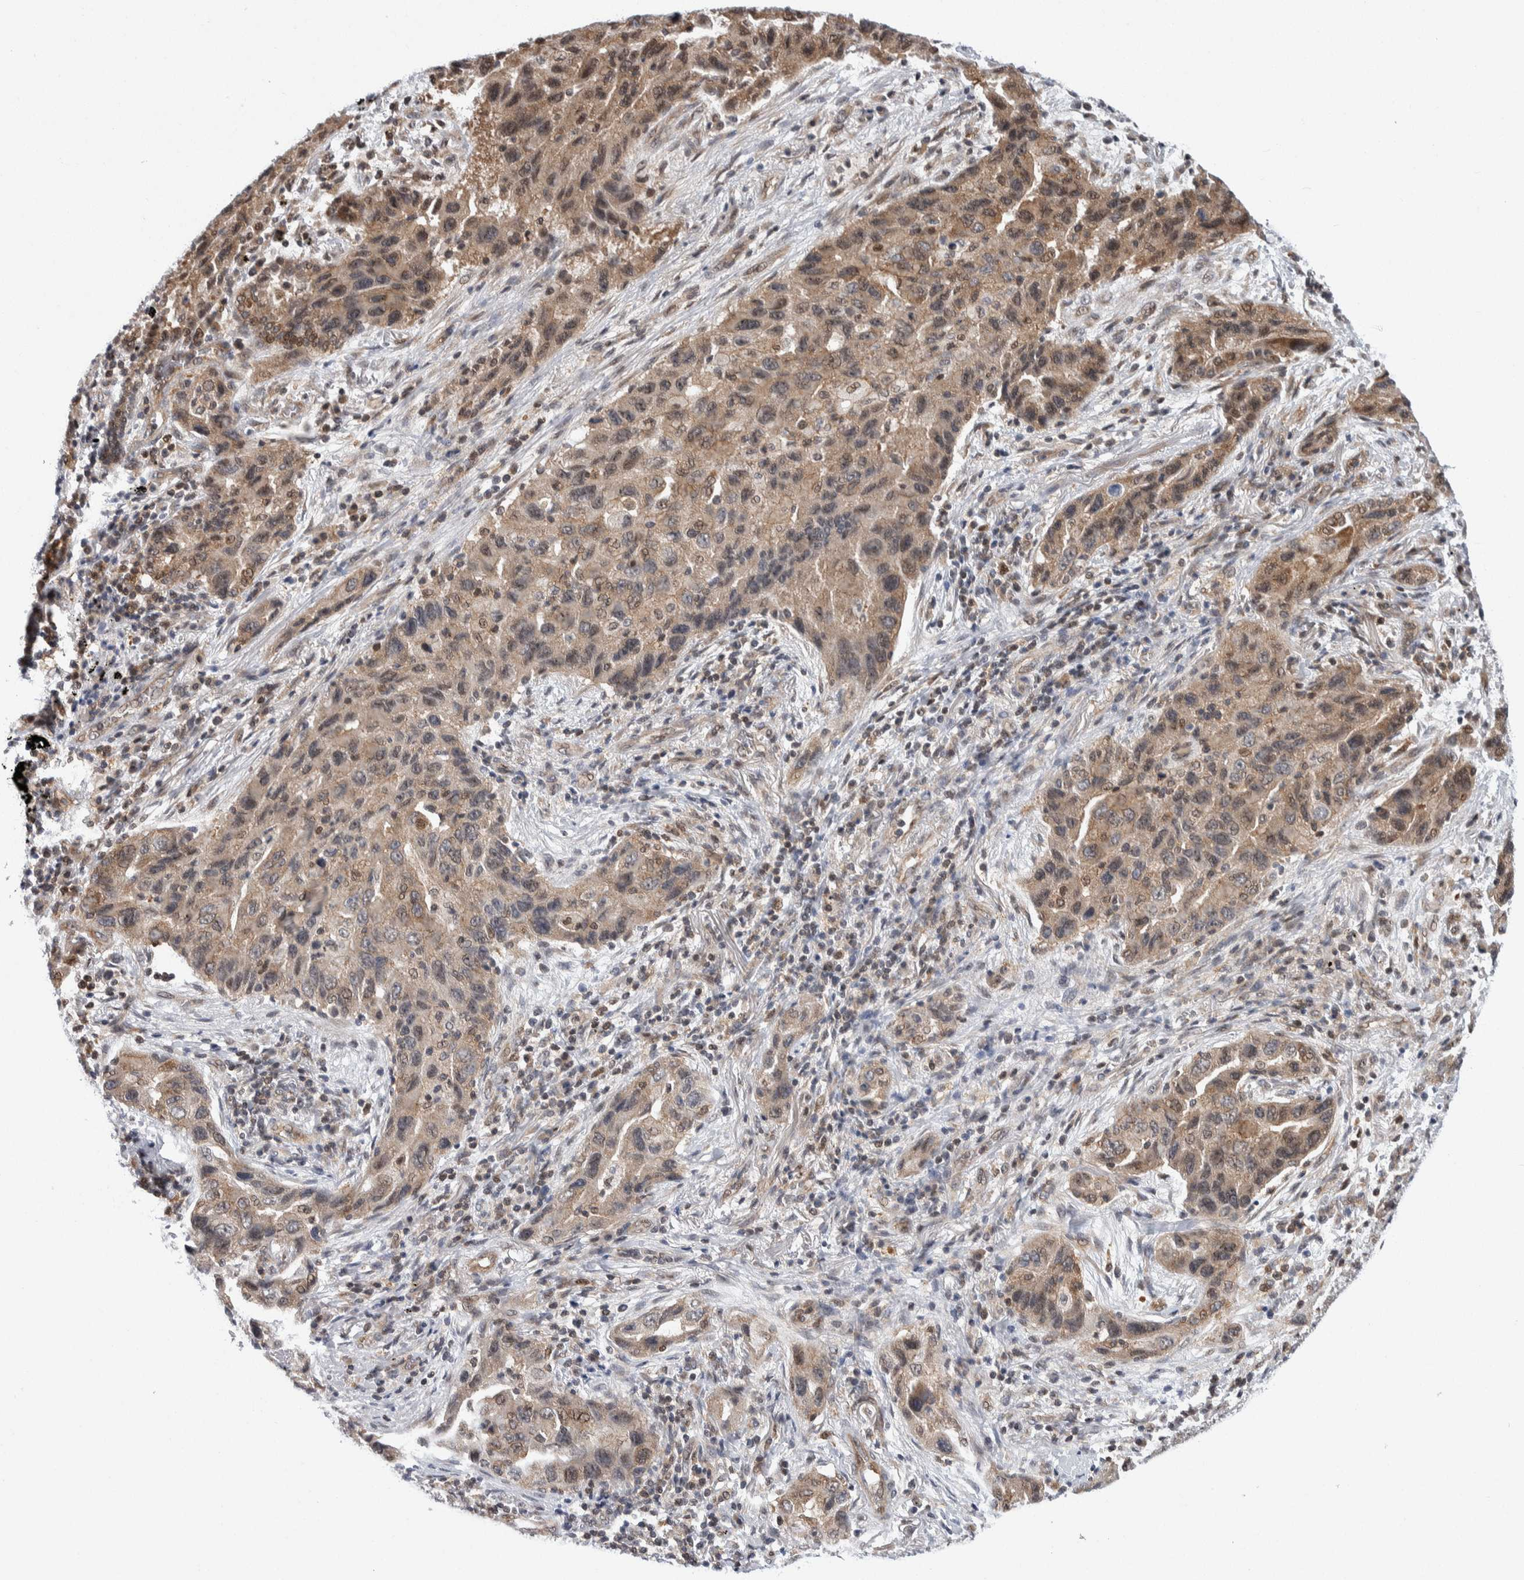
{"staining": {"intensity": "weak", "quantity": ">75%", "location": "cytoplasmic/membranous"}, "tissue": "lung cancer", "cell_type": "Tumor cells", "image_type": "cancer", "snomed": [{"axis": "morphology", "description": "Adenocarcinoma, NOS"}, {"axis": "topography", "description": "Lung"}], "caption": "Immunohistochemistry (IHC) image of neoplastic tissue: lung cancer (adenocarcinoma) stained using immunohistochemistry (IHC) shows low levels of weak protein expression localized specifically in the cytoplasmic/membranous of tumor cells, appearing as a cytoplasmic/membranous brown color.", "gene": "PTPA", "patient": {"sex": "female", "age": 65}}